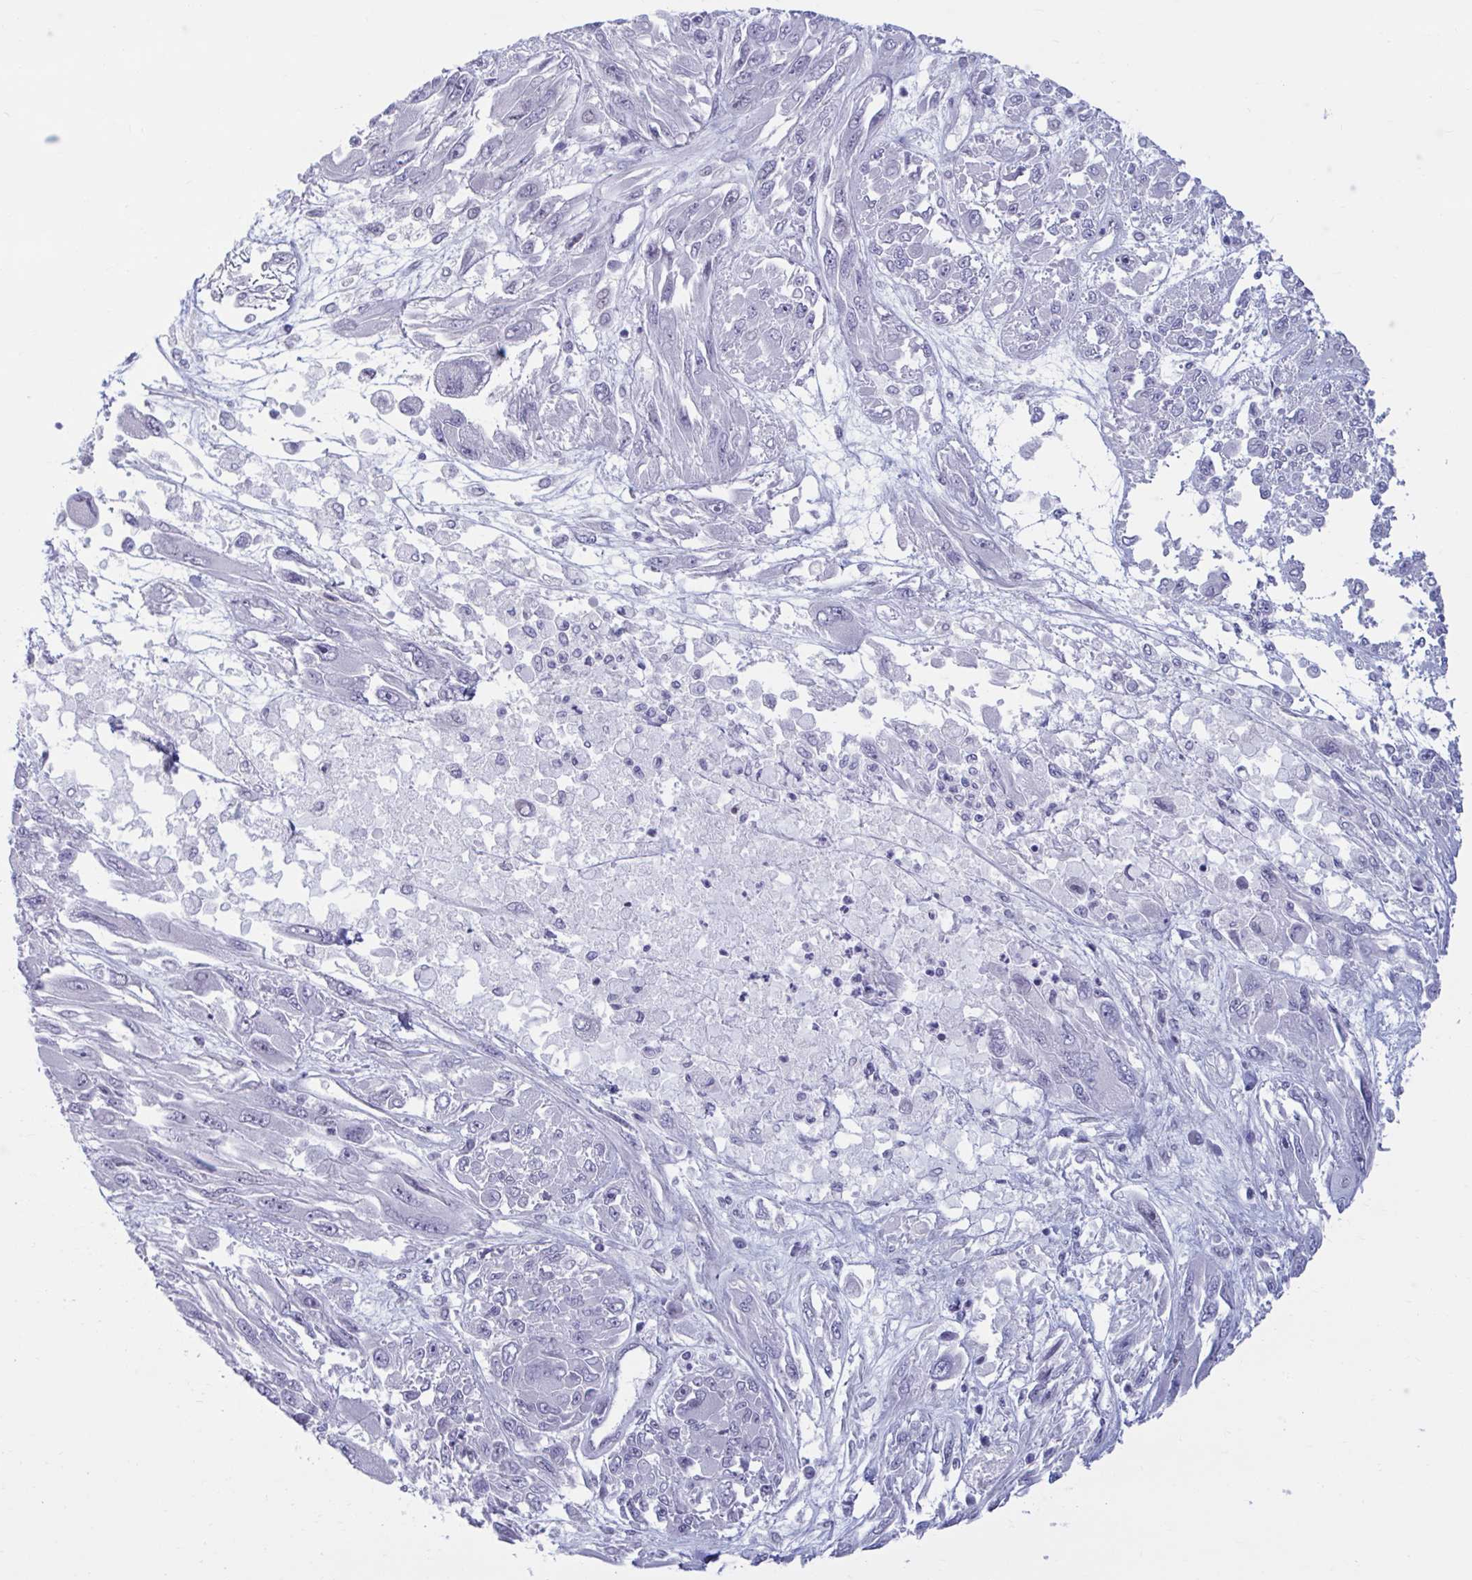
{"staining": {"intensity": "negative", "quantity": "none", "location": "none"}, "tissue": "melanoma", "cell_type": "Tumor cells", "image_type": "cancer", "snomed": [{"axis": "morphology", "description": "Malignant melanoma, NOS"}, {"axis": "topography", "description": "Skin"}], "caption": "IHC histopathology image of neoplastic tissue: melanoma stained with DAB (3,3'-diaminobenzidine) exhibits no significant protein expression in tumor cells. The staining was performed using DAB to visualize the protein expression in brown, while the nuclei were stained in blue with hematoxylin (Magnification: 20x).", "gene": "MSMB", "patient": {"sex": "female", "age": 91}}